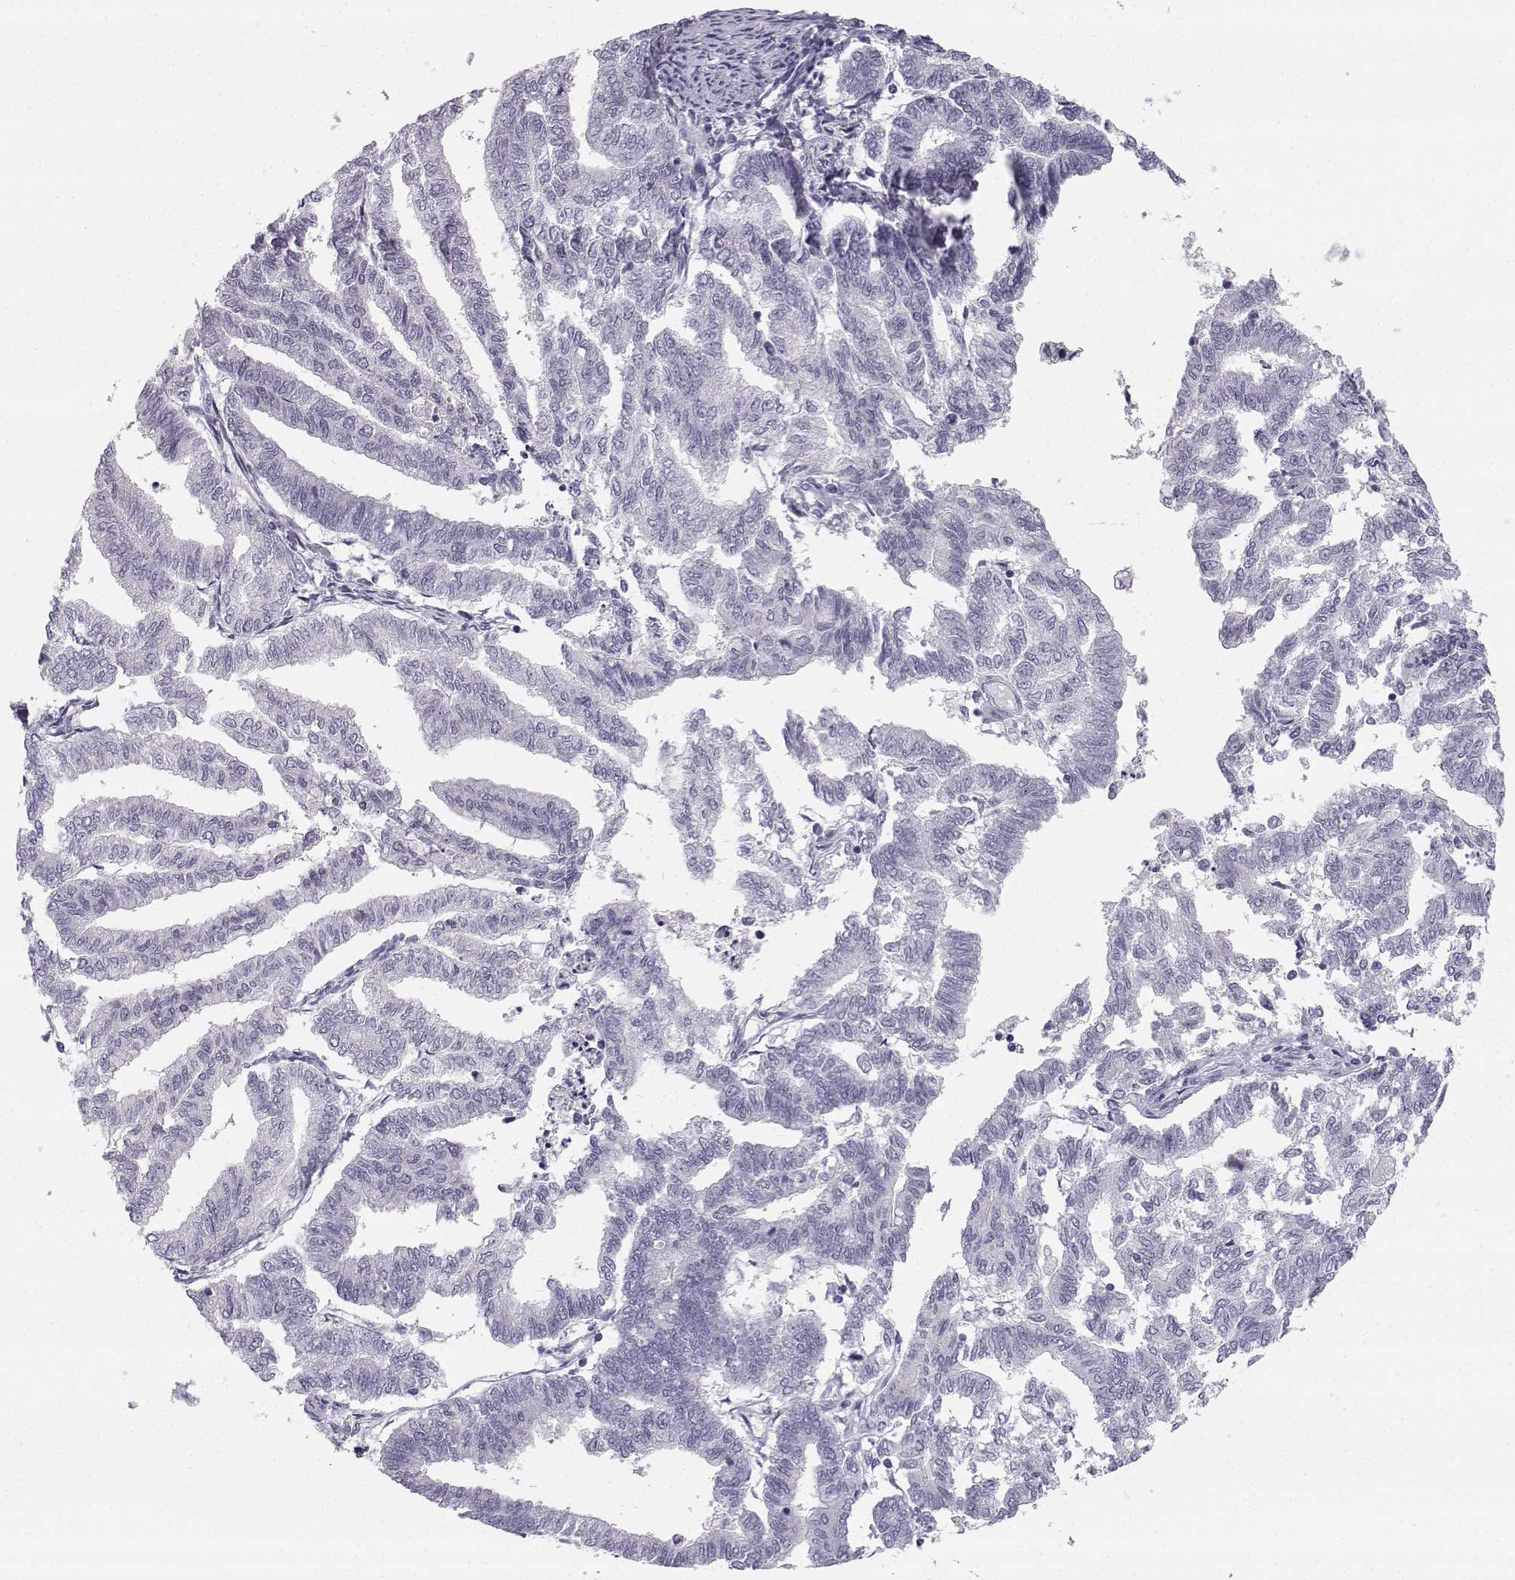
{"staining": {"intensity": "negative", "quantity": "none", "location": "none"}, "tissue": "endometrial cancer", "cell_type": "Tumor cells", "image_type": "cancer", "snomed": [{"axis": "morphology", "description": "Adenocarcinoma, NOS"}, {"axis": "topography", "description": "Endometrium"}], "caption": "High power microscopy image of an immunohistochemistry histopathology image of endometrial cancer, revealing no significant staining in tumor cells. The staining is performed using DAB brown chromogen with nuclei counter-stained in using hematoxylin.", "gene": "SYCE1", "patient": {"sex": "female", "age": 79}}